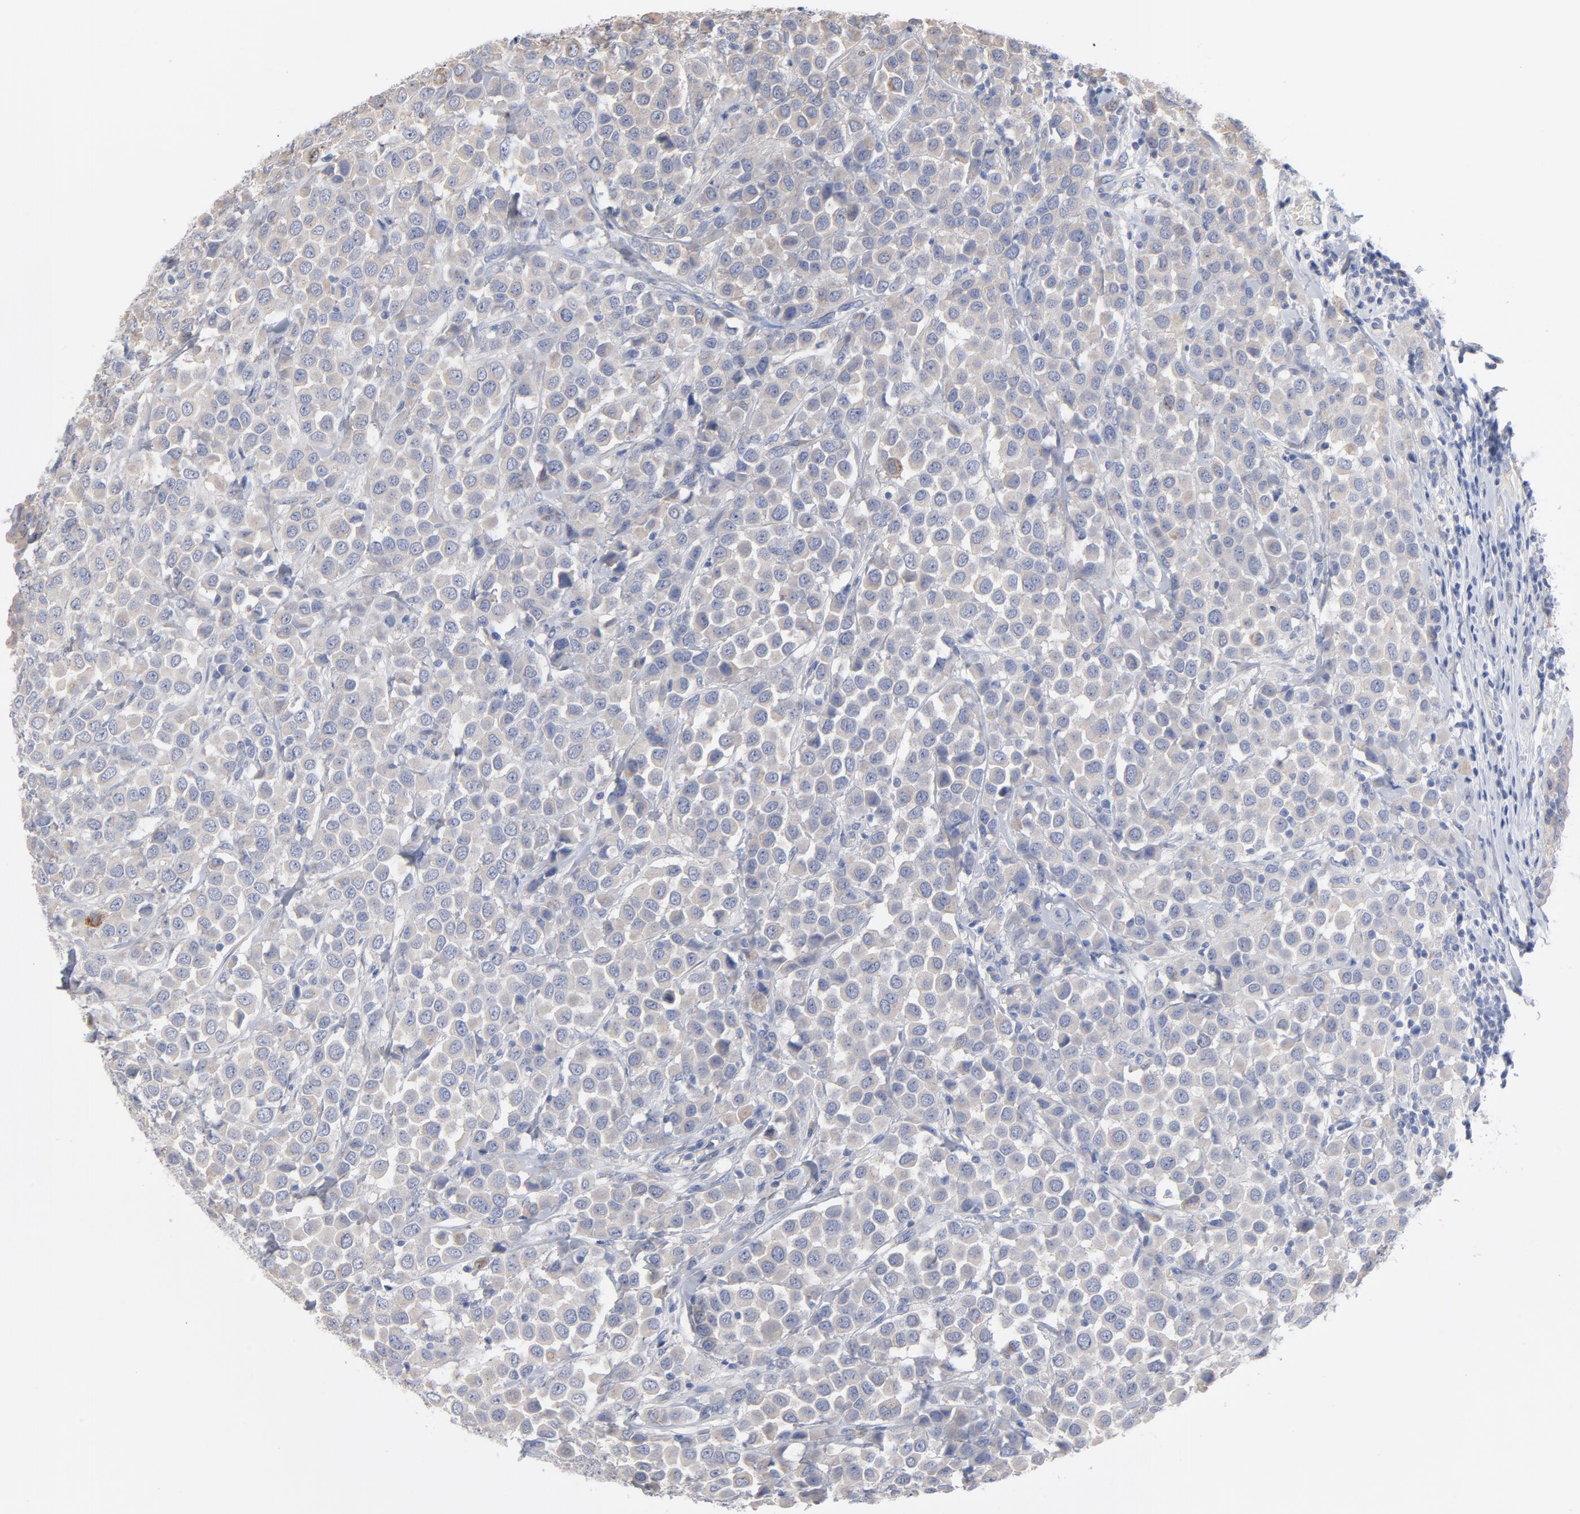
{"staining": {"intensity": "moderate", "quantity": "<25%", "location": "cytoplasmic/membranous"}, "tissue": "breast cancer", "cell_type": "Tumor cells", "image_type": "cancer", "snomed": [{"axis": "morphology", "description": "Duct carcinoma"}, {"axis": "topography", "description": "Breast"}], "caption": "Protein analysis of breast infiltrating ductal carcinoma tissue exhibits moderate cytoplasmic/membranous positivity in about <25% of tumor cells. (DAB IHC with brightfield microscopy, high magnification).", "gene": "CPE", "patient": {"sex": "female", "age": 61}}